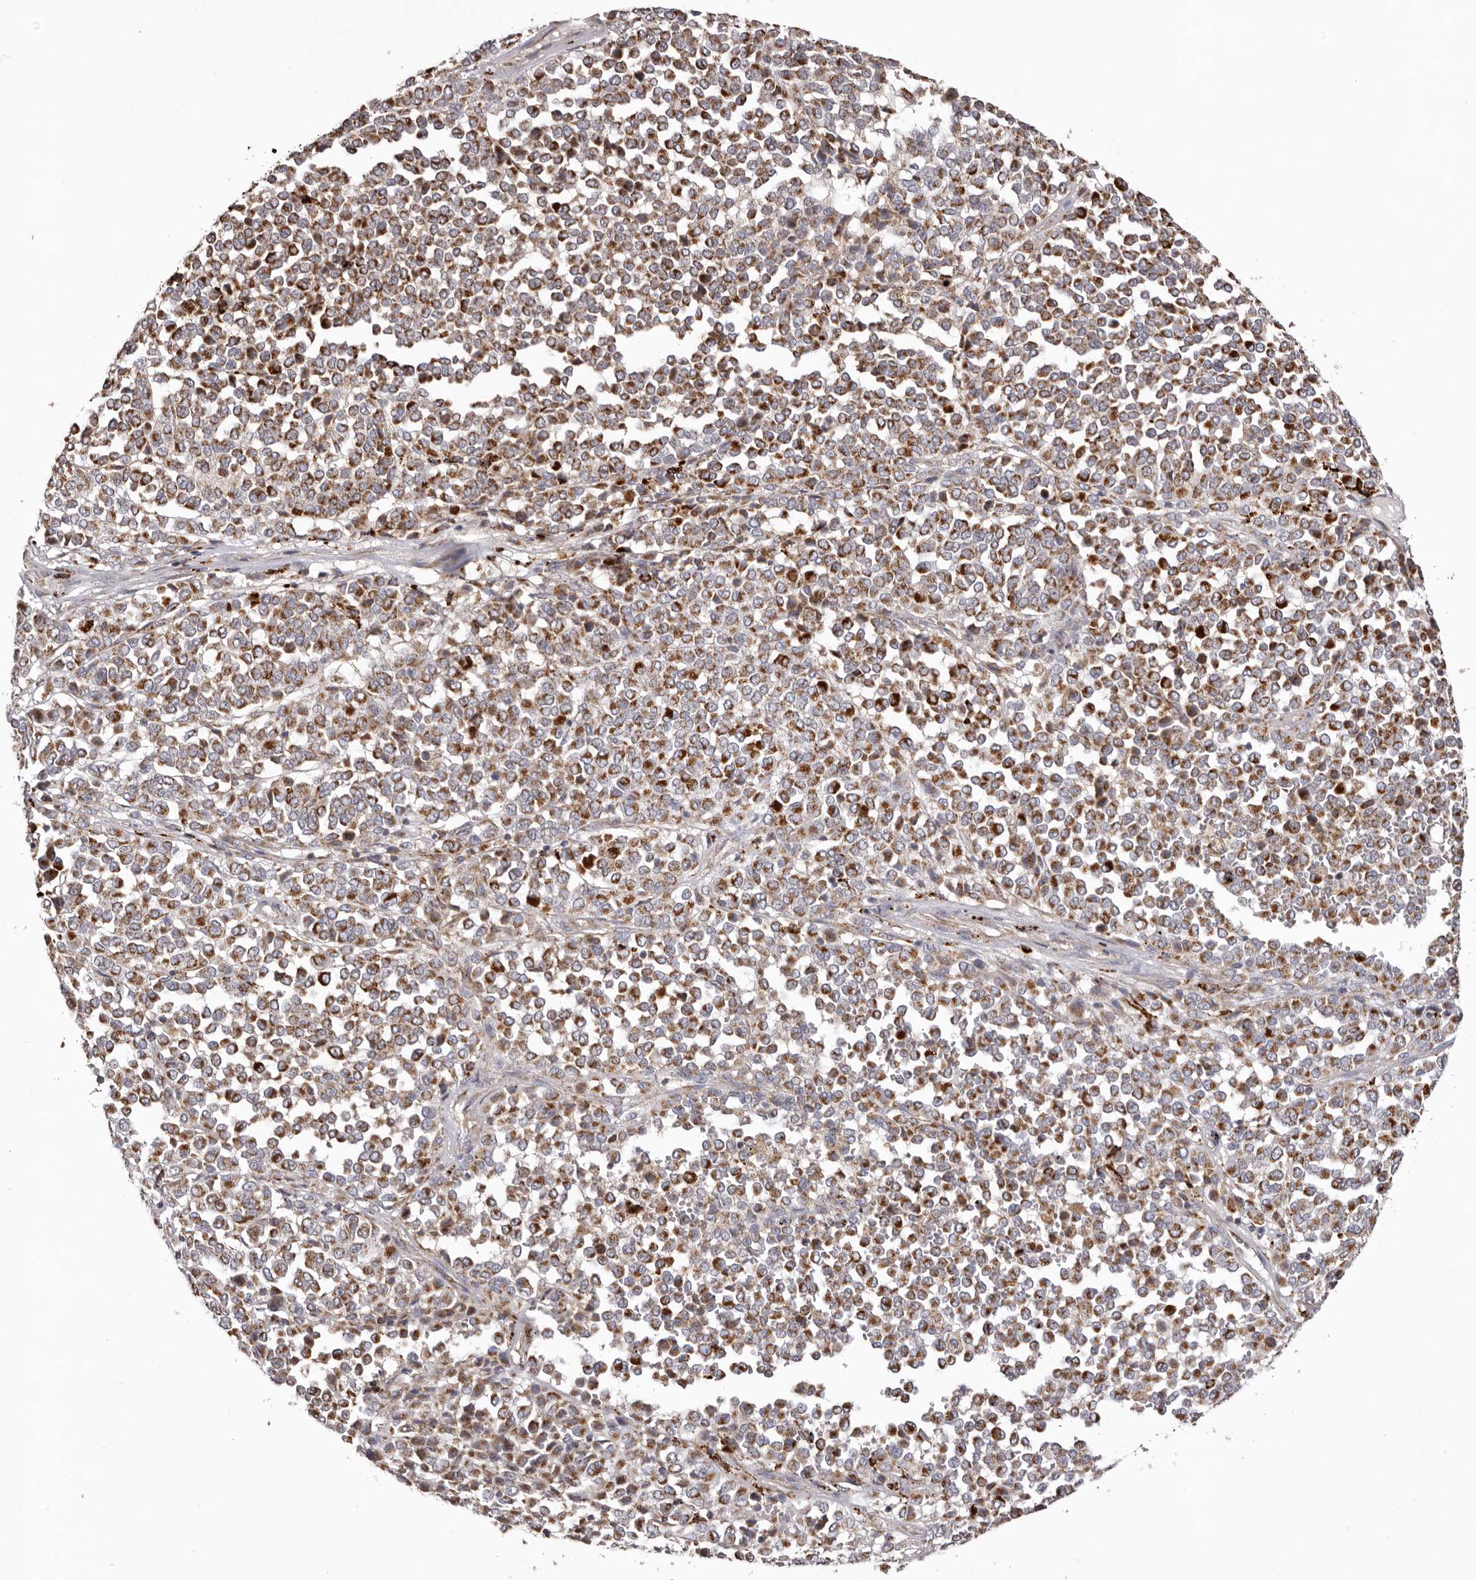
{"staining": {"intensity": "strong", "quantity": ">75%", "location": "cytoplasmic/membranous"}, "tissue": "melanoma", "cell_type": "Tumor cells", "image_type": "cancer", "snomed": [{"axis": "morphology", "description": "Malignant melanoma, Metastatic site"}, {"axis": "topography", "description": "Pancreas"}], "caption": "DAB immunohistochemical staining of human malignant melanoma (metastatic site) demonstrates strong cytoplasmic/membranous protein expression in about >75% of tumor cells.", "gene": "MECR", "patient": {"sex": "female", "age": 30}}